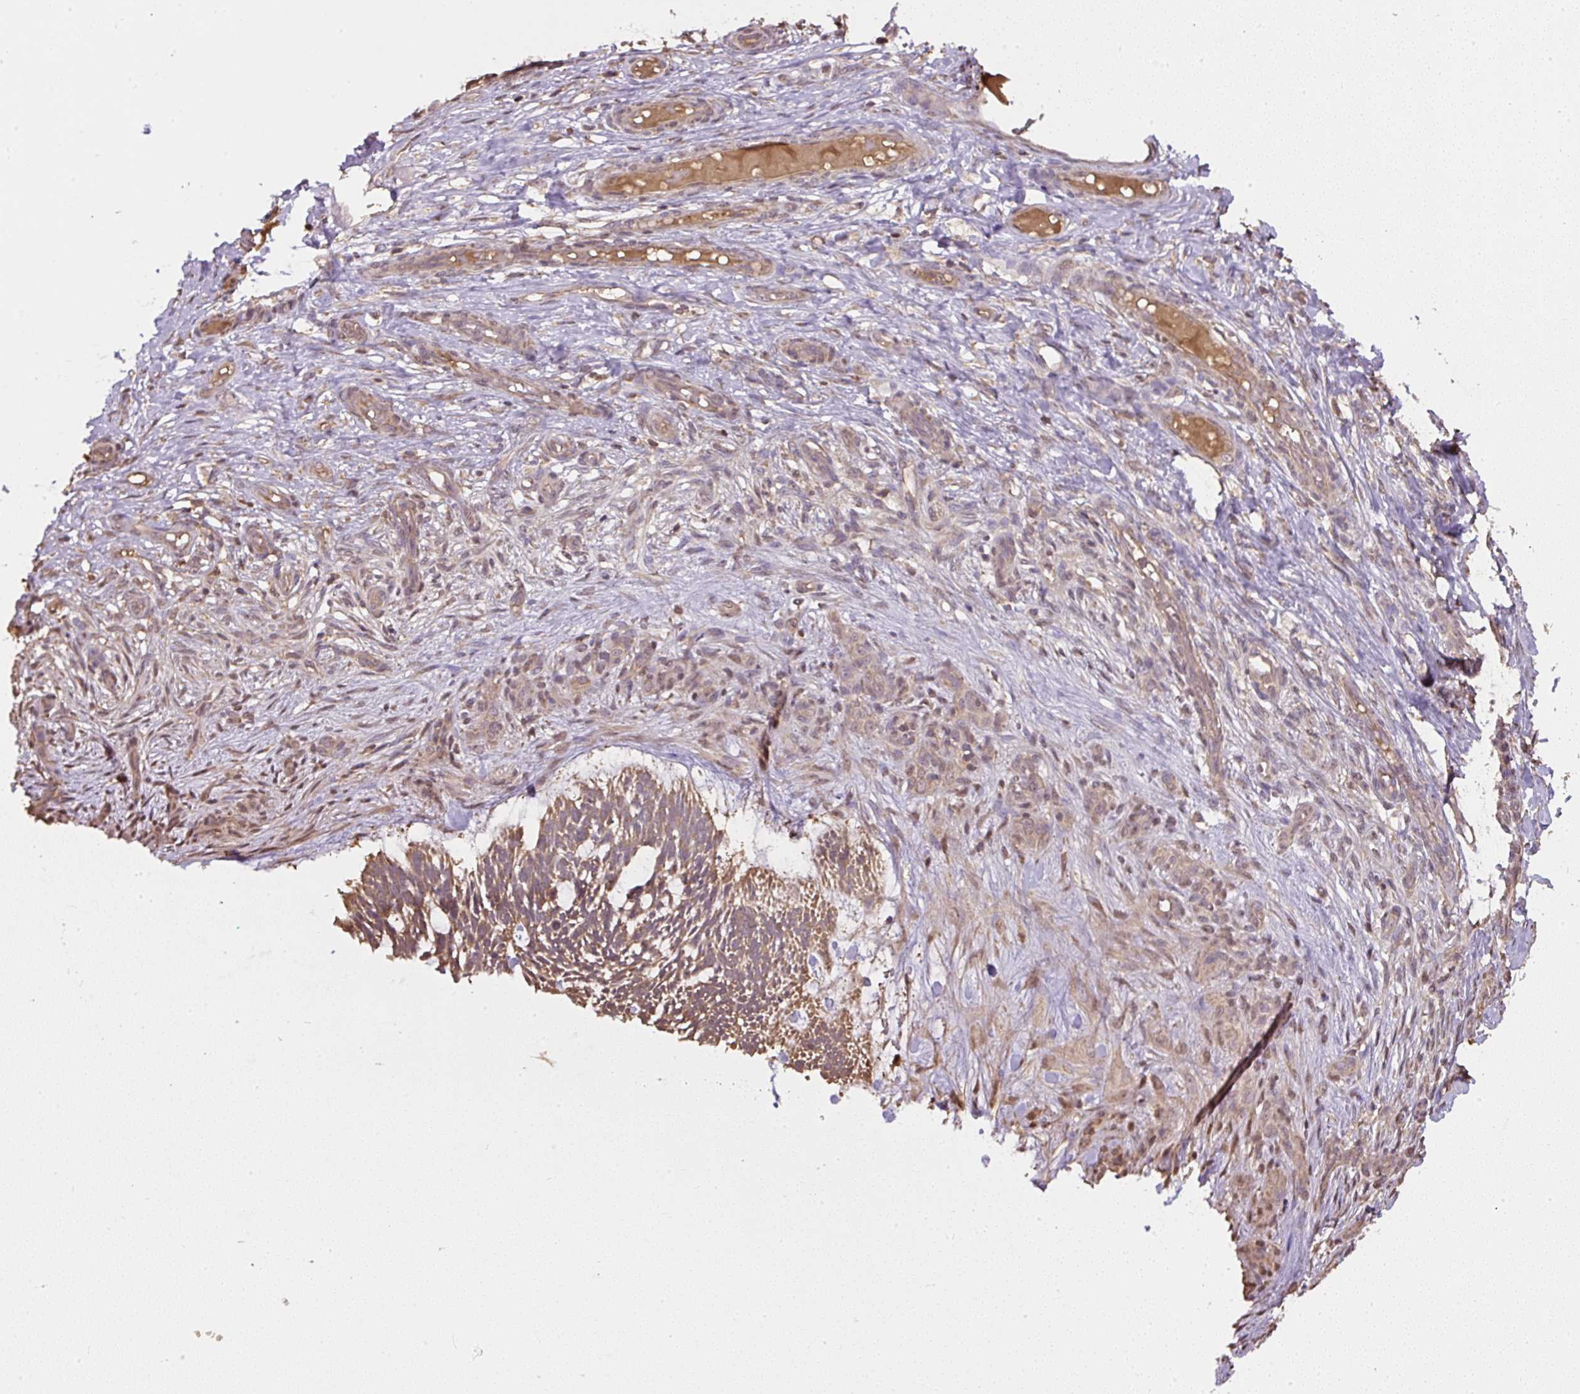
{"staining": {"intensity": "moderate", "quantity": "25%-75%", "location": "cytoplasmic/membranous"}, "tissue": "skin cancer", "cell_type": "Tumor cells", "image_type": "cancer", "snomed": [{"axis": "morphology", "description": "Basal cell carcinoma"}, {"axis": "topography", "description": "Skin"}], "caption": "Immunohistochemical staining of human basal cell carcinoma (skin) demonstrates medium levels of moderate cytoplasmic/membranous protein positivity in approximately 25%-75% of tumor cells. The protein of interest is shown in brown color, while the nuclei are stained blue.", "gene": "TMEM170B", "patient": {"sex": "male", "age": 88}}